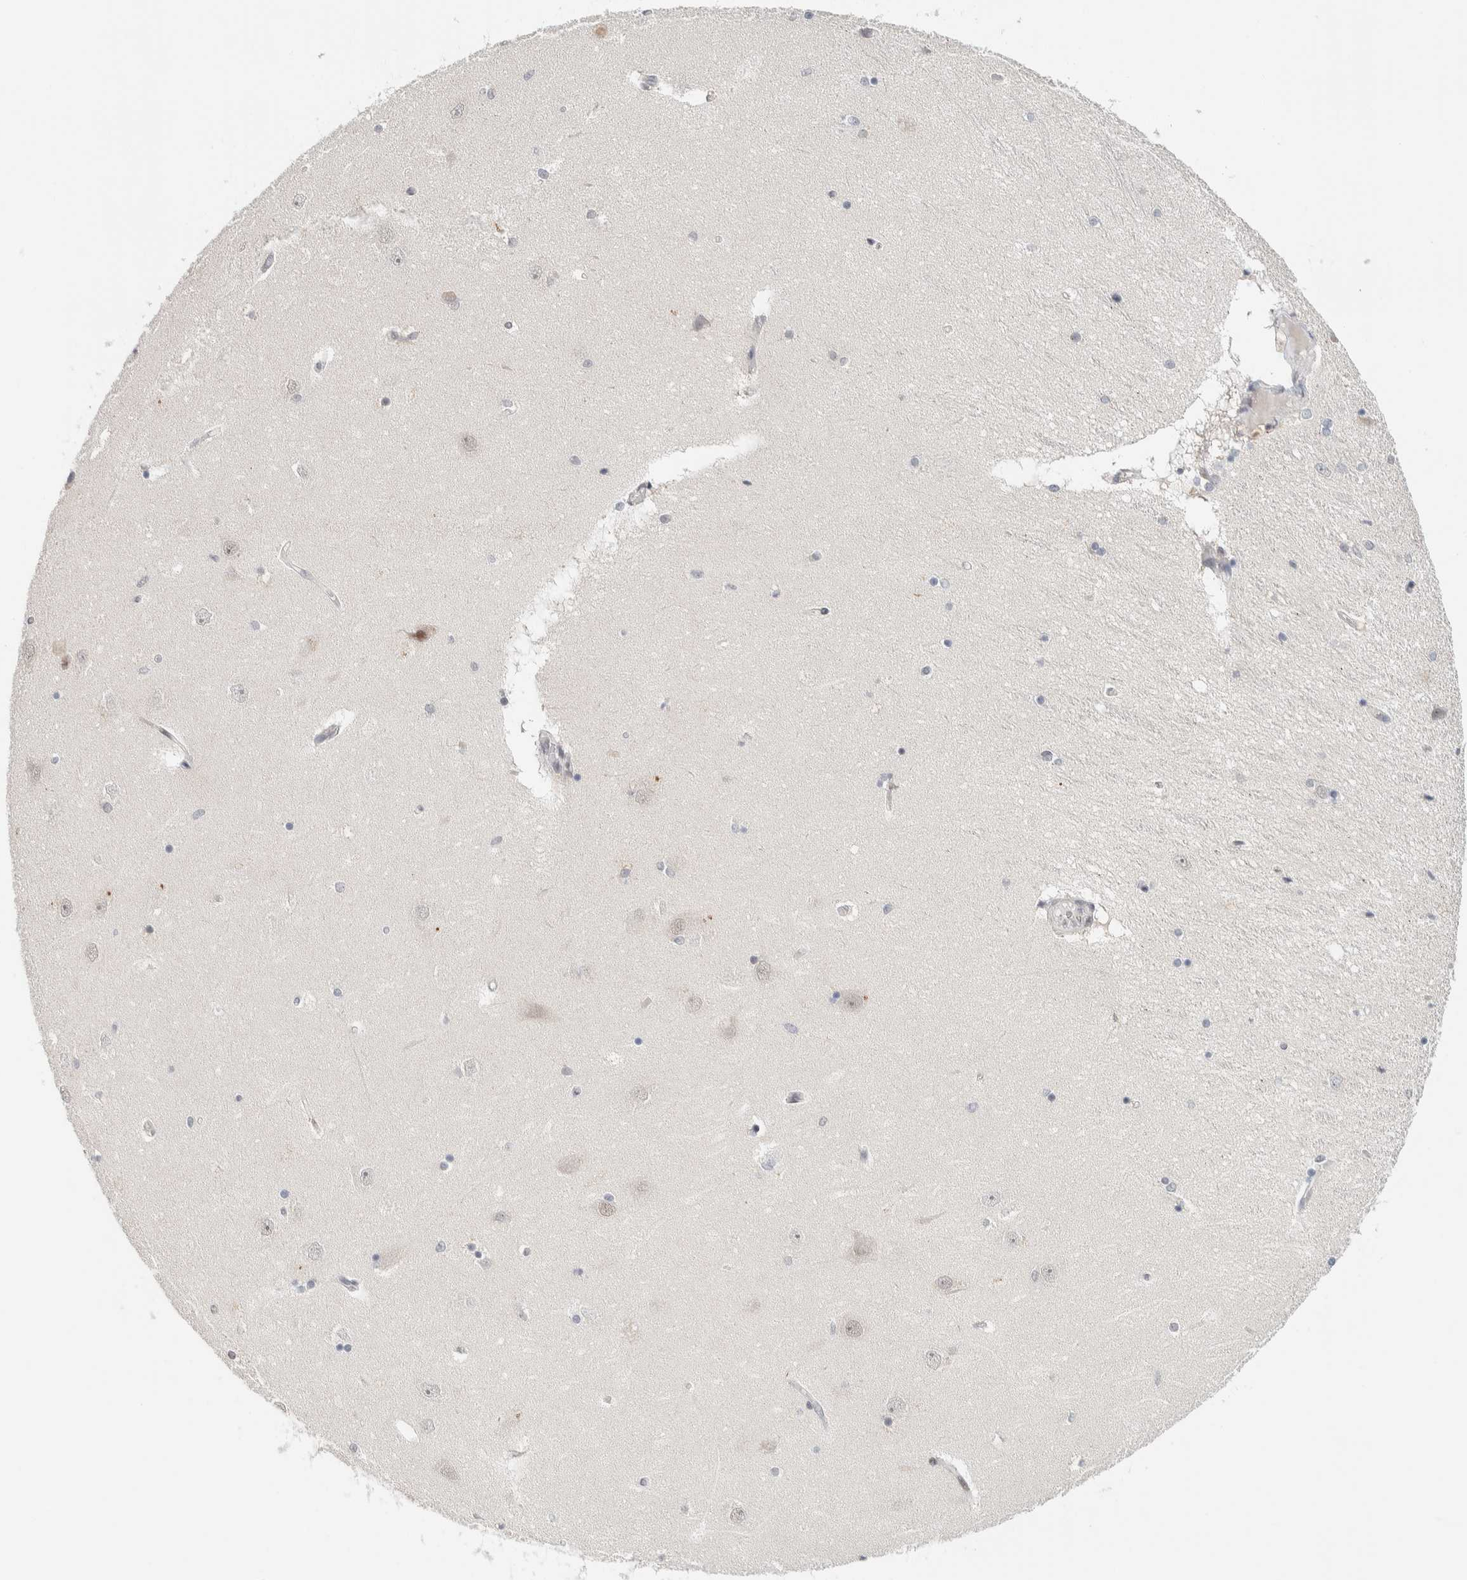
{"staining": {"intensity": "negative", "quantity": "none", "location": "none"}, "tissue": "hippocampus", "cell_type": "Glial cells", "image_type": "normal", "snomed": [{"axis": "morphology", "description": "Normal tissue, NOS"}, {"axis": "topography", "description": "Hippocampus"}], "caption": "High power microscopy micrograph of an immunohistochemistry photomicrograph of unremarkable hippocampus, revealing no significant expression in glial cells.", "gene": "ZBTB2", "patient": {"sex": "female", "age": 54}}